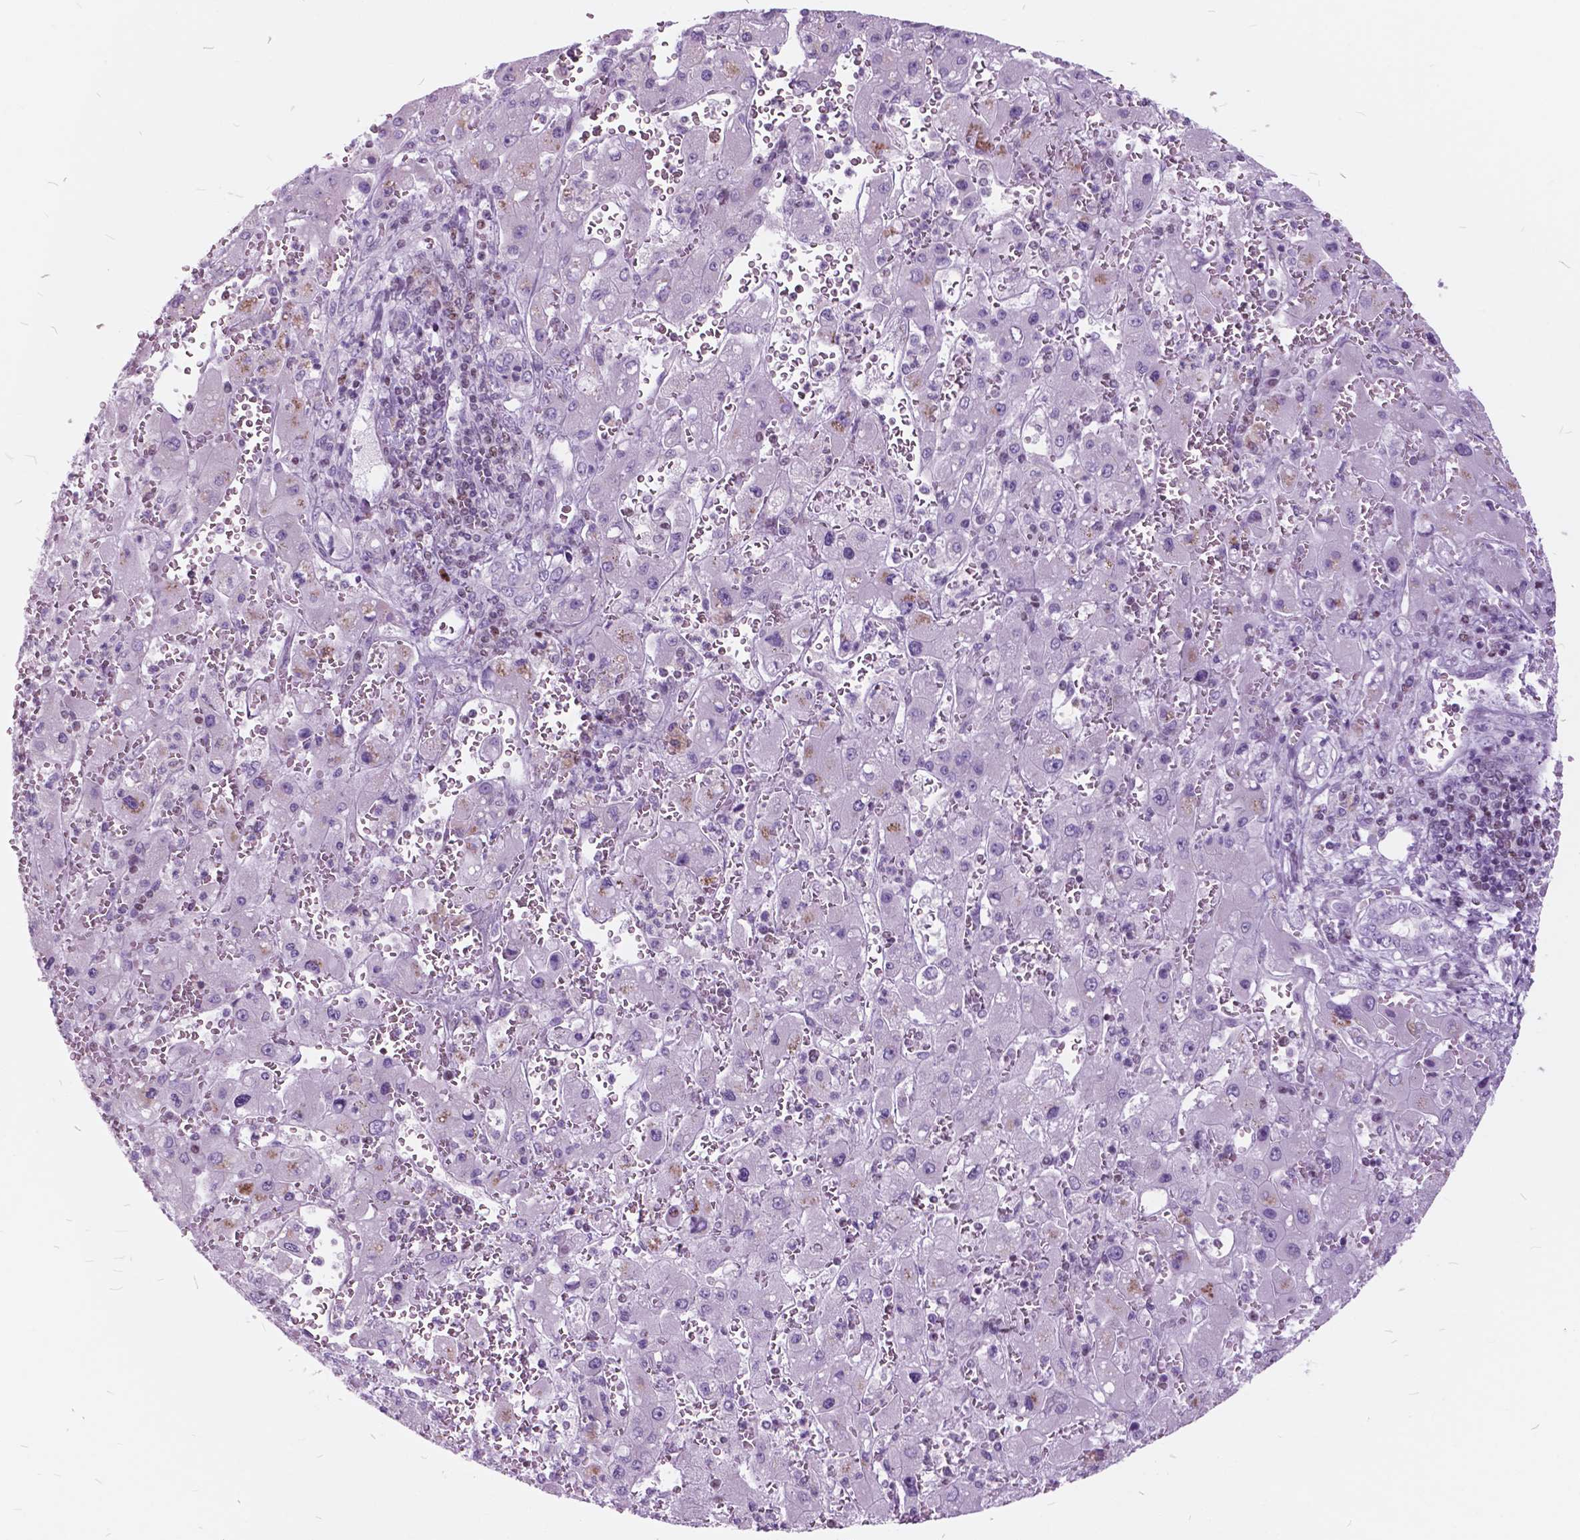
{"staining": {"intensity": "negative", "quantity": "none", "location": "none"}, "tissue": "liver cancer", "cell_type": "Tumor cells", "image_type": "cancer", "snomed": [{"axis": "morphology", "description": "Carcinoma, Hepatocellular, NOS"}, {"axis": "topography", "description": "Liver"}], "caption": "DAB (3,3'-diaminobenzidine) immunohistochemical staining of human hepatocellular carcinoma (liver) demonstrates no significant positivity in tumor cells.", "gene": "SP140", "patient": {"sex": "female", "age": 73}}